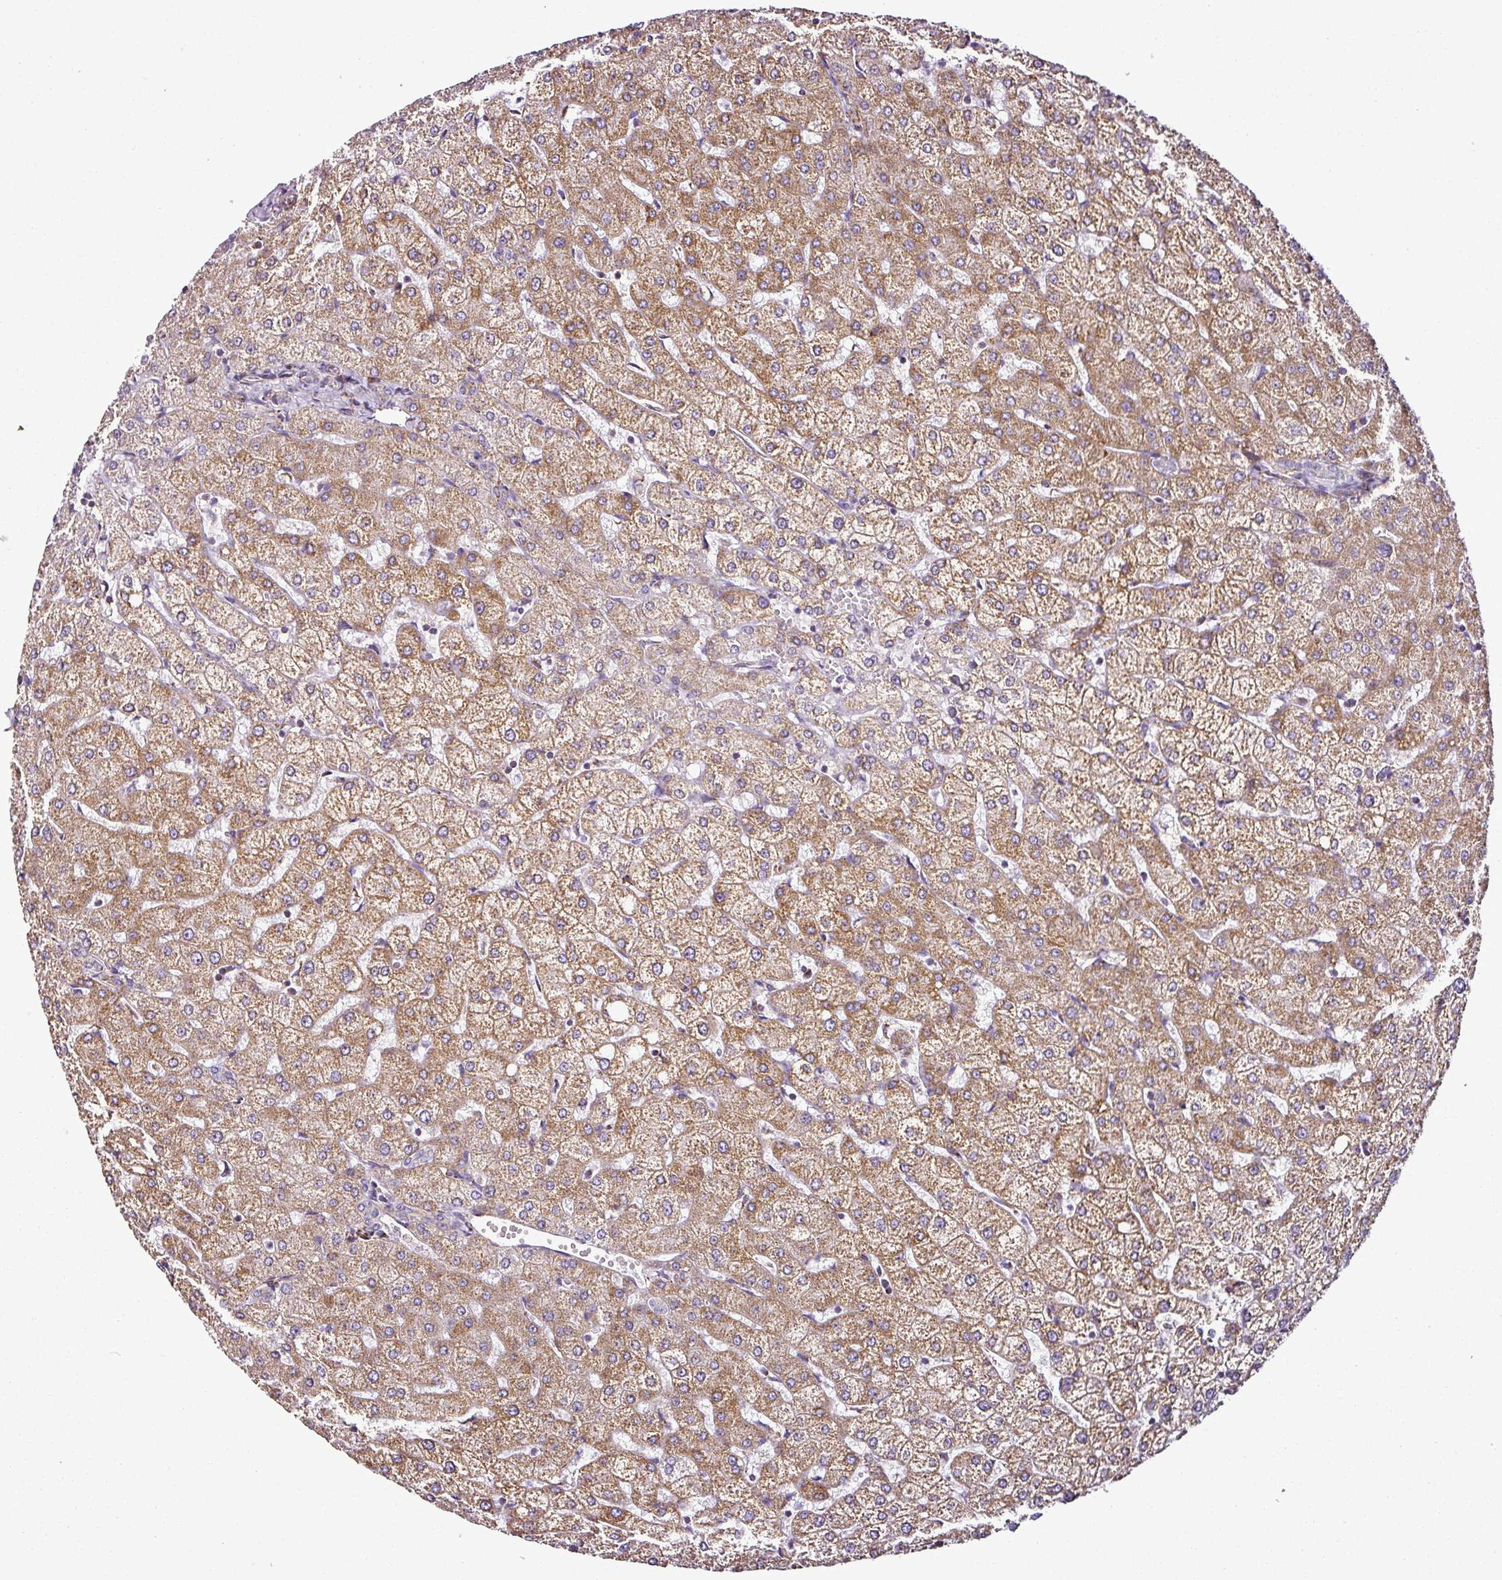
{"staining": {"intensity": "negative", "quantity": "none", "location": "none"}, "tissue": "liver", "cell_type": "Cholangiocytes", "image_type": "normal", "snomed": [{"axis": "morphology", "description": "Normal tissue, NOS"}, {"axis": "topography", "description": "Liver"}], "caption": "DAB immunohistochemical staining of benign human liver demonstrates no significant expression in cholangiocytes. (DAB immunohistochemistry (IHC), high magnification).", "gene": "DPAGT1", "patient": {"sex": "female", "age": 54}}